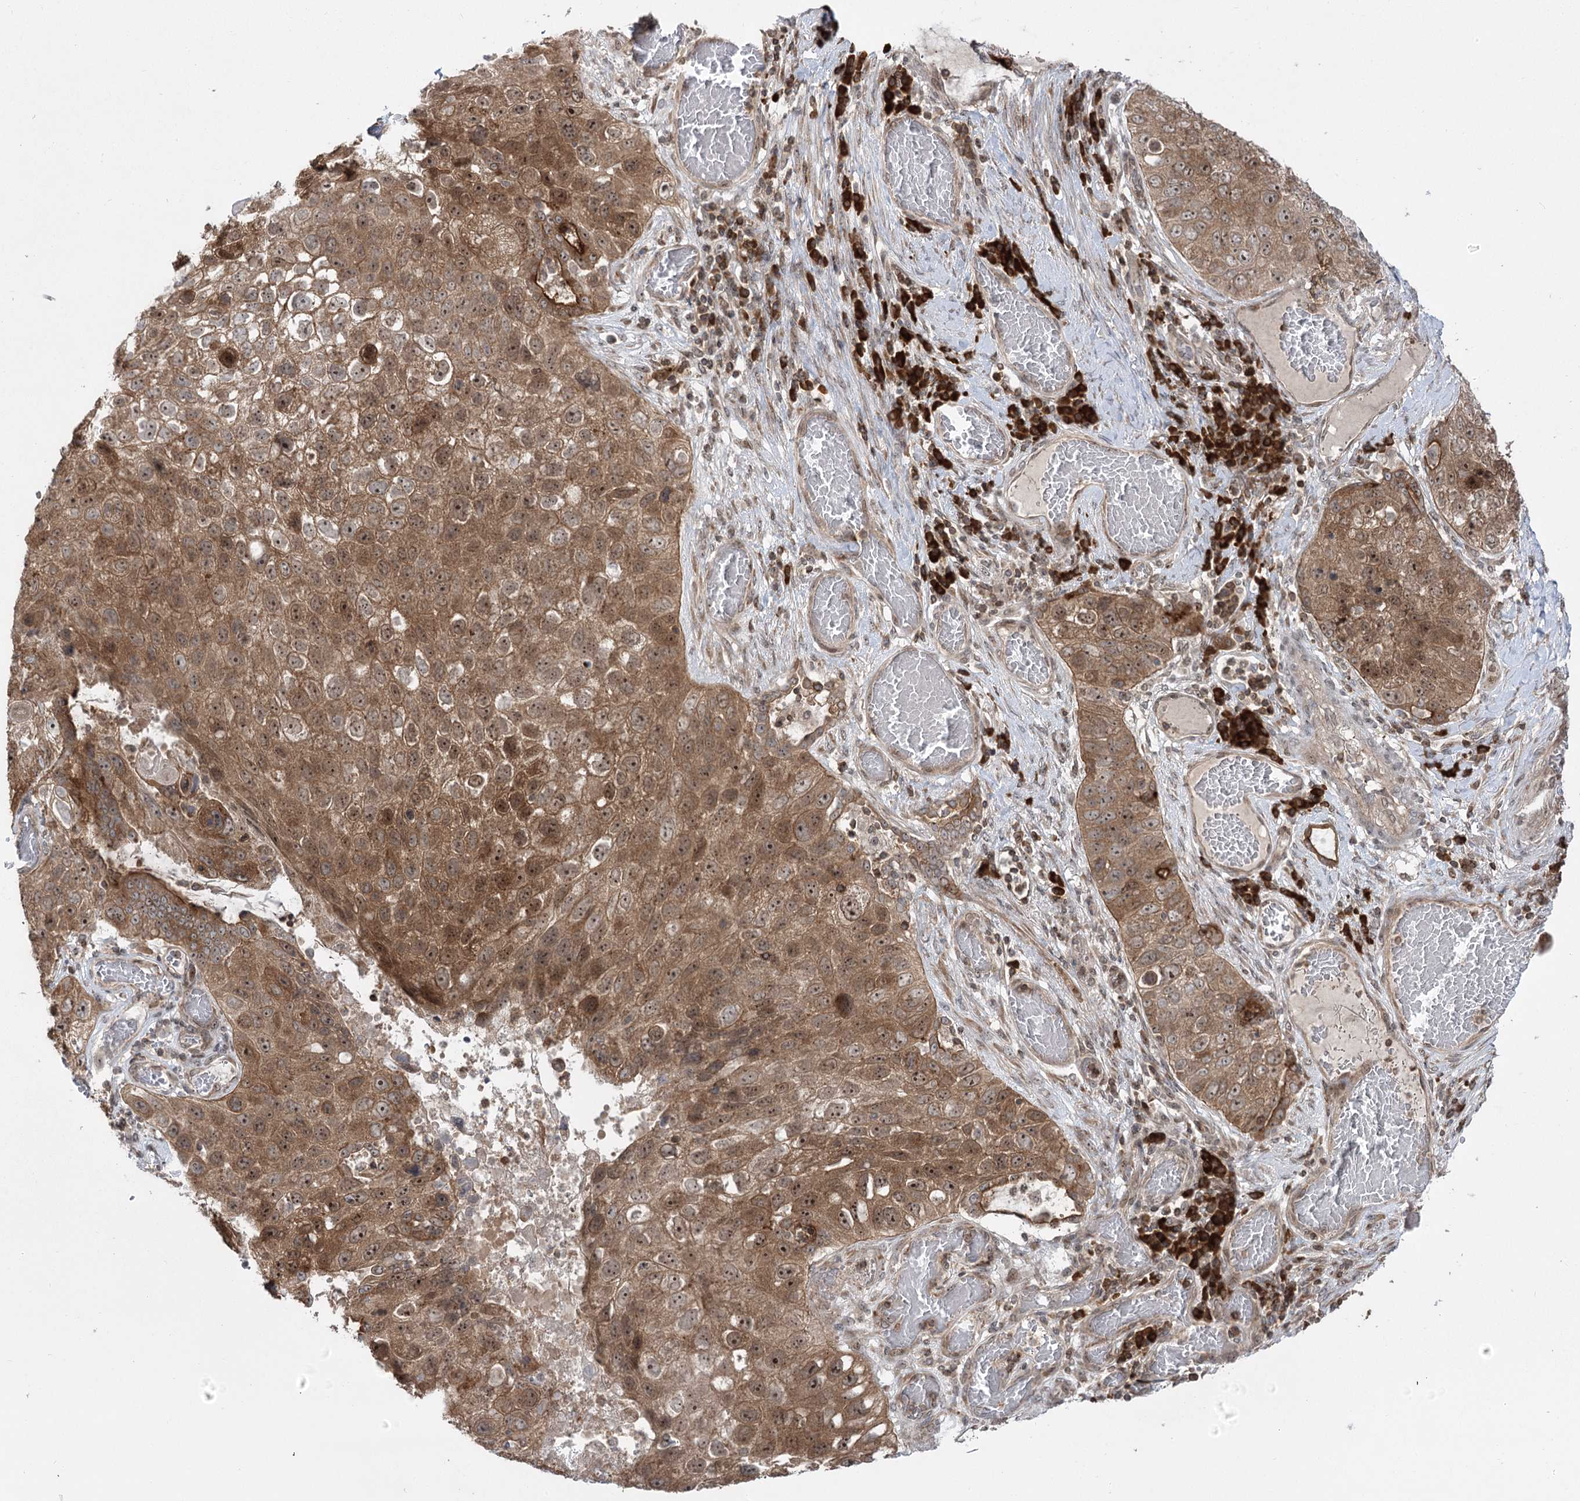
{"staining": {"intensity": "moderate", "quantity": ">75%", "location": "cytoplasmic/membranous,nuclear"}, "tissue": "lung cancer", "cell_type": "Tumor cells", "image_type": "cancer", "snomed": [{"axis": "morphology", "description": "Squamous cell carcinoma, NOS"}, {"axis": "topography", "description": "Lung"}], "caption": "A high-resolution photomicrograph shows immunohistochemistry staining of squamous cell carcinoma (lung), which exhibits moderate cytoplasmic/membranous and nuclear positivity in about >75% of tumor cells. (DAB IHC, brown staining for protein, blue staining for nuclei).", "gene": "SYTL1", "patient": {"sex": "male", "age": 61}}